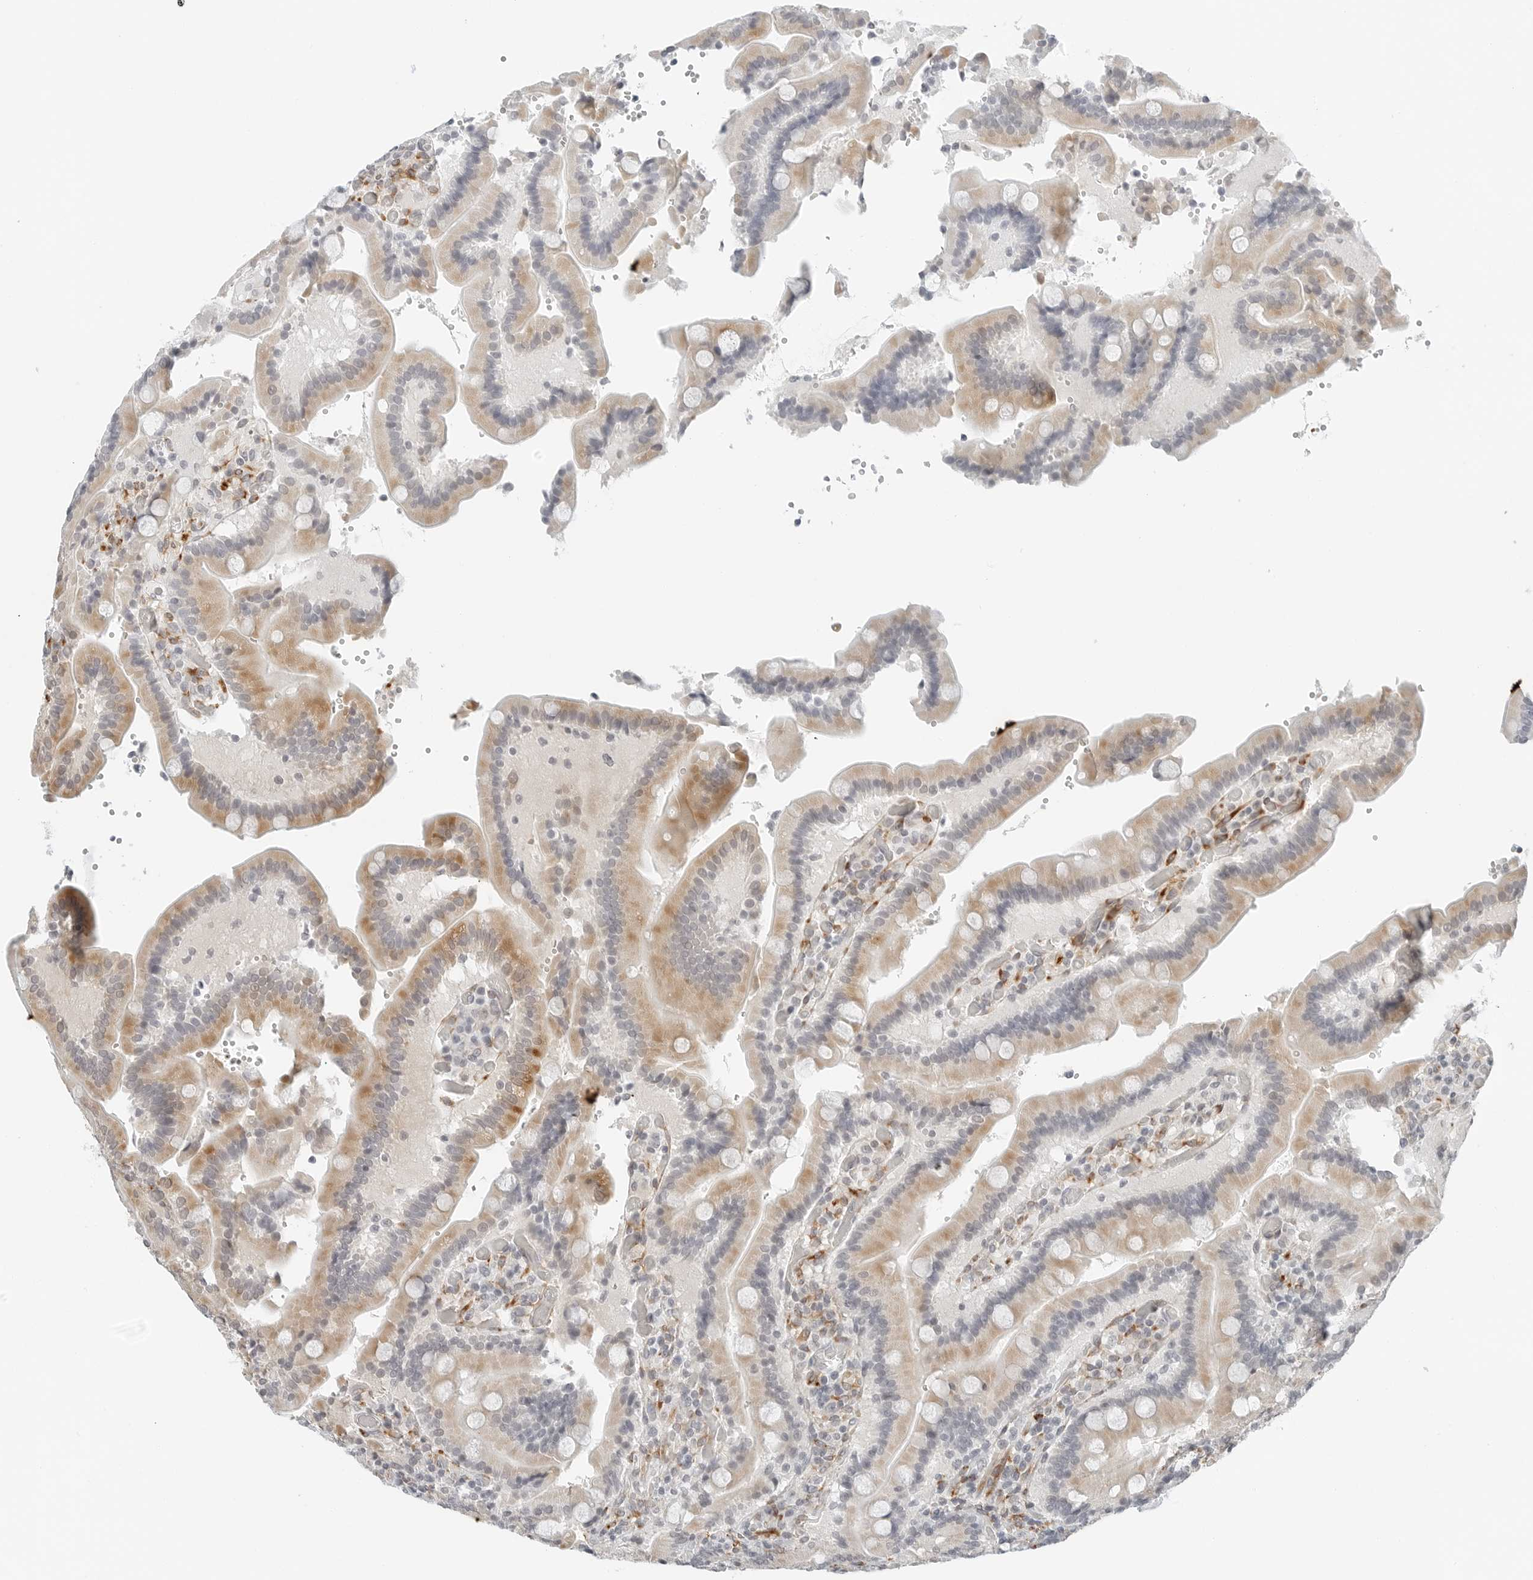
{"staining": {"intensity": "moderate", "quantity": "25%-75%", "location": "cytoplasmic/membranous"}, "tissue": "duodenum", "cell_type": "Glandular cells", "image_type": "normal", "snomed": [{"axis": "morphology", "description": "Normal tissue, NOS"}, {"axis": "topography", "description": "Duodenum"}], "caption": "Immunohistochemical staining of normal duodenum exhibits medium levels of moderate cytoplasmic/membranous positivity in about 25%-75% of glandular cells.", "gene": "P4HA2", "patient": {"sex": "female", "age": 62}}